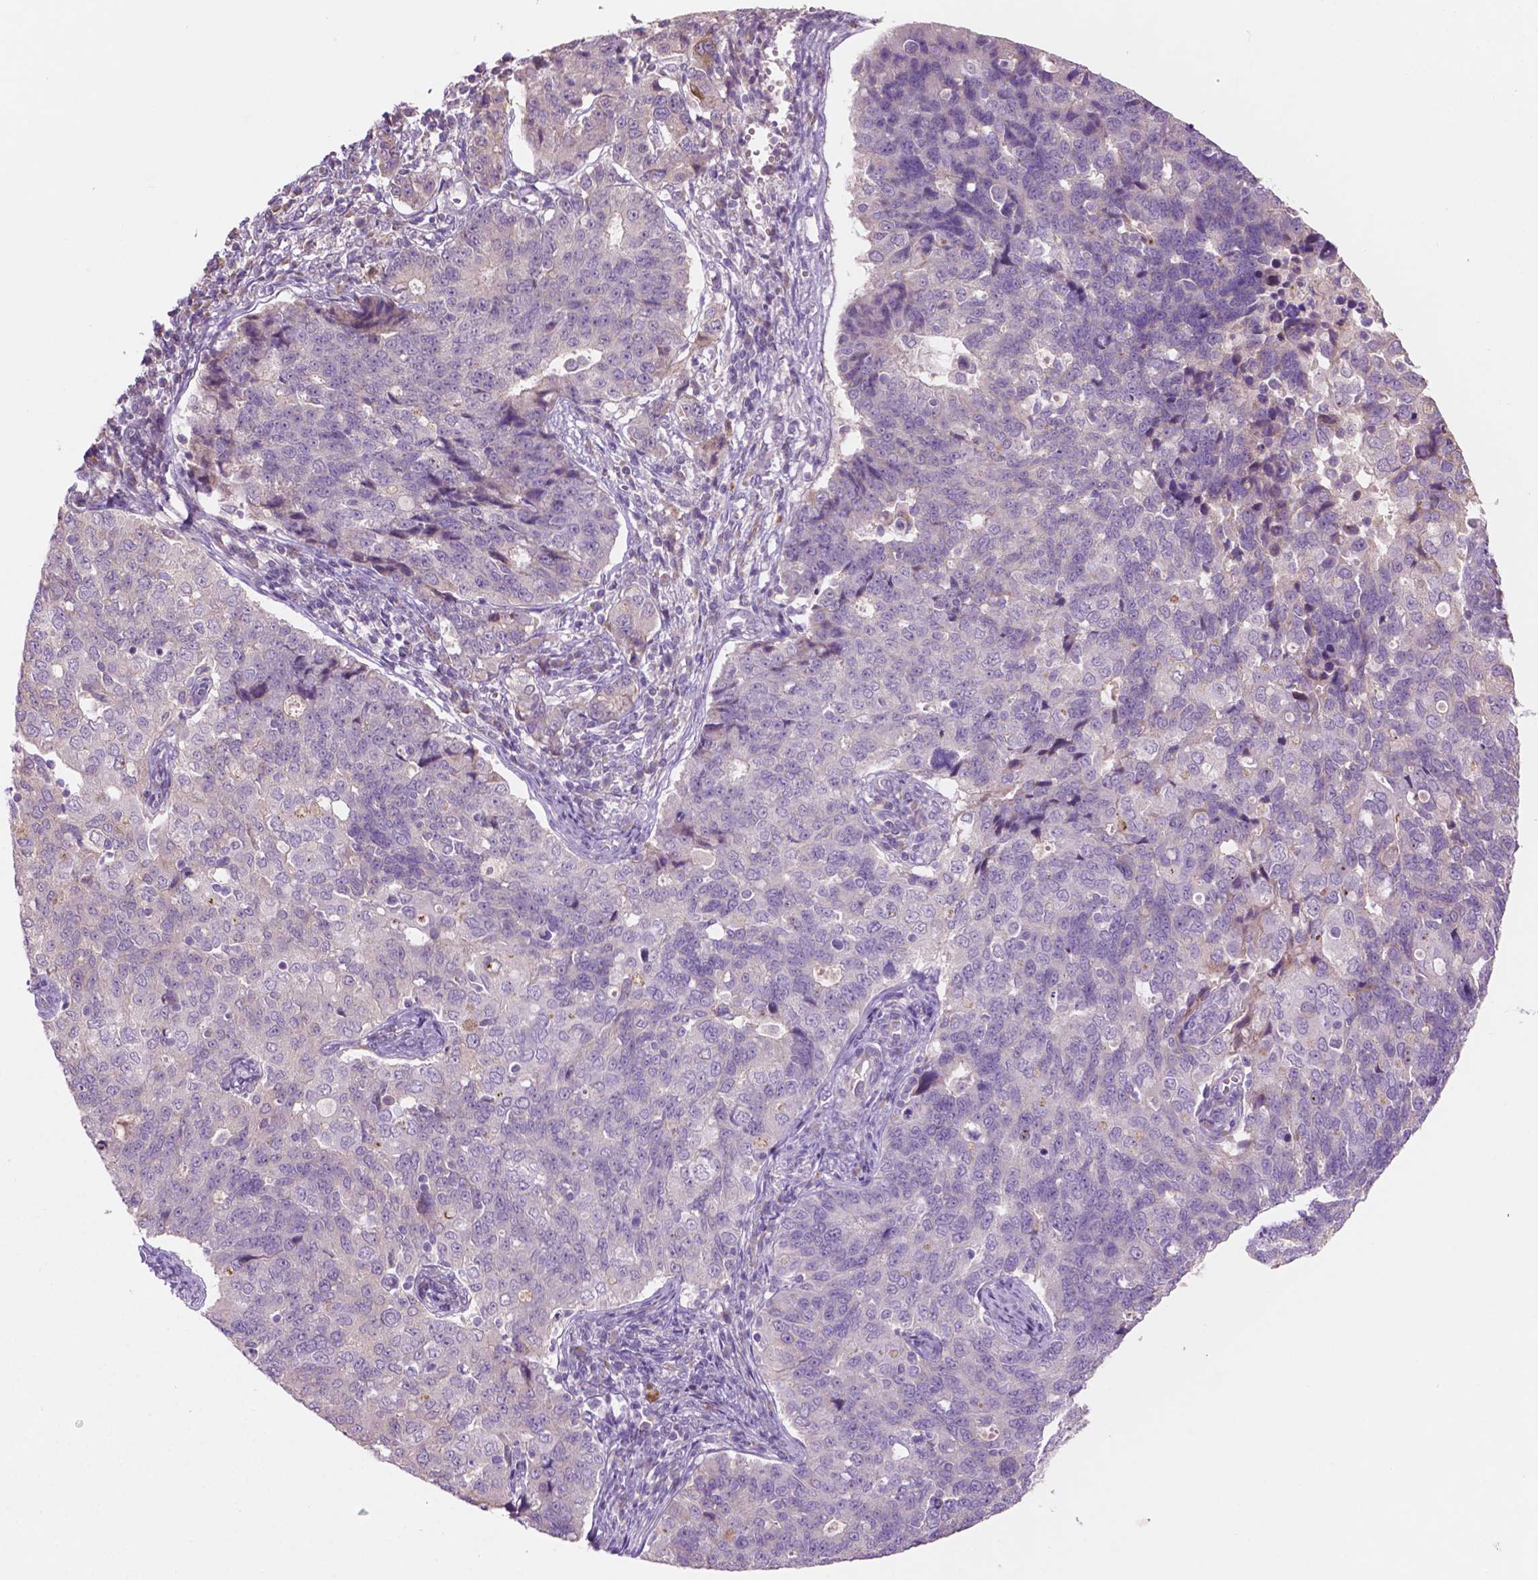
{"staining": {"intensity": "negative", "quantity": "none", "location": "none"}, "tissue": "endometrial cancer", "cell_type": "Tumor cells", "image_type": "cancer", "snomed": [{"axis": "morphology", "description": "Adenocarcinoma, NOS"}, {"axis": "topography", "description": "Endometrium"}], "caption": "This is an IHC micrograph of endometrial cancer. There is no staining in tumor cells.", "gene": "LRP1B", "patient": {"sex": "female", "age": 43}}